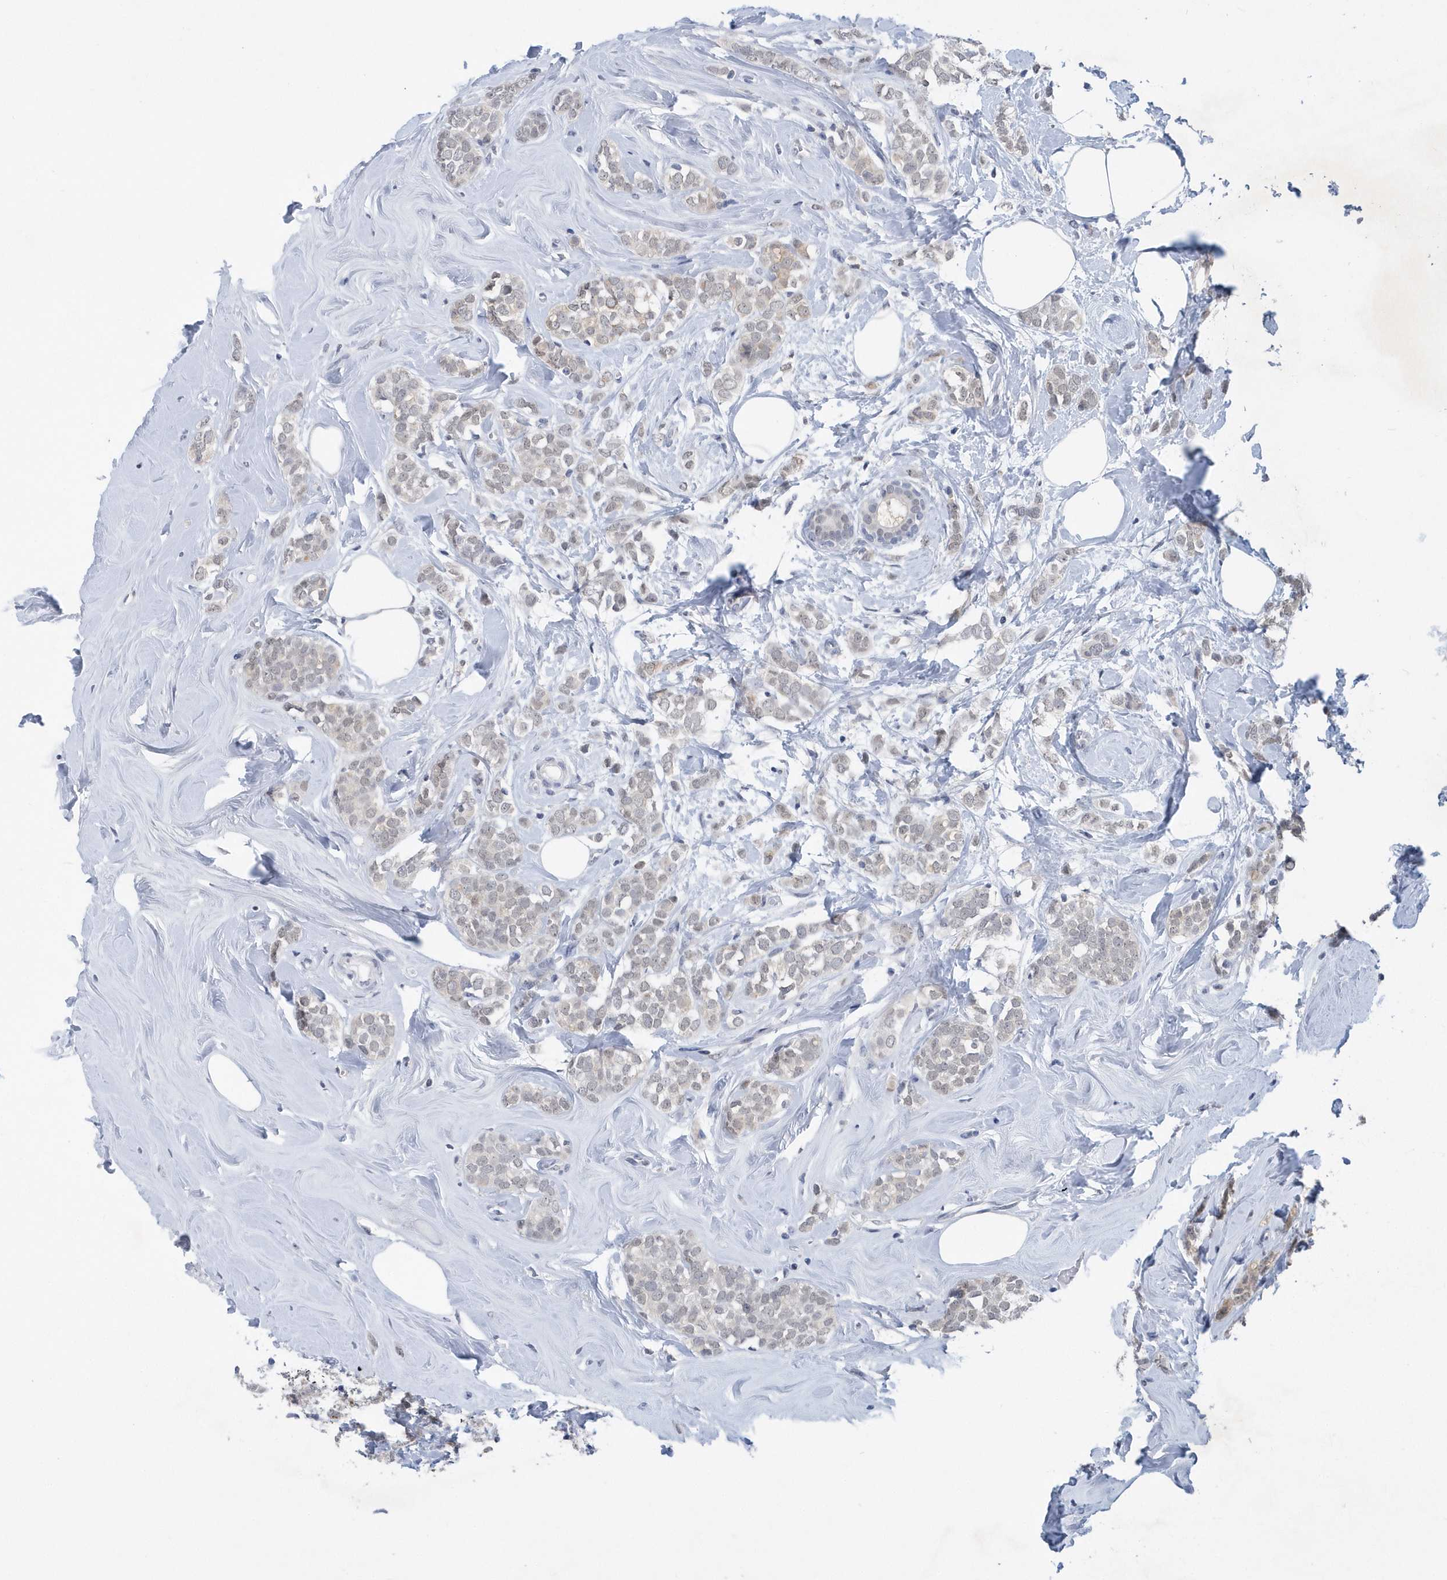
{"staining": {"intensity": "weak", "quantity": "<25%", "location": "cytoplasmic/membranous"}, "tissue": "breast cancer", "cell_type": "Tumor cells", "image_type": "cancer", "snomed": [{"axis": "morphology", "description": "Lobular carcinoma"}, {"axis": "topography", "description": "Breast"}], "caption": "Immunohistochemistry (IHC) of breast cancer (lobular carcinoma) demonstrates no staining in tumor cells.", "gene": "SRGAP3", "patient": {"sex": "female", "age": 47}}